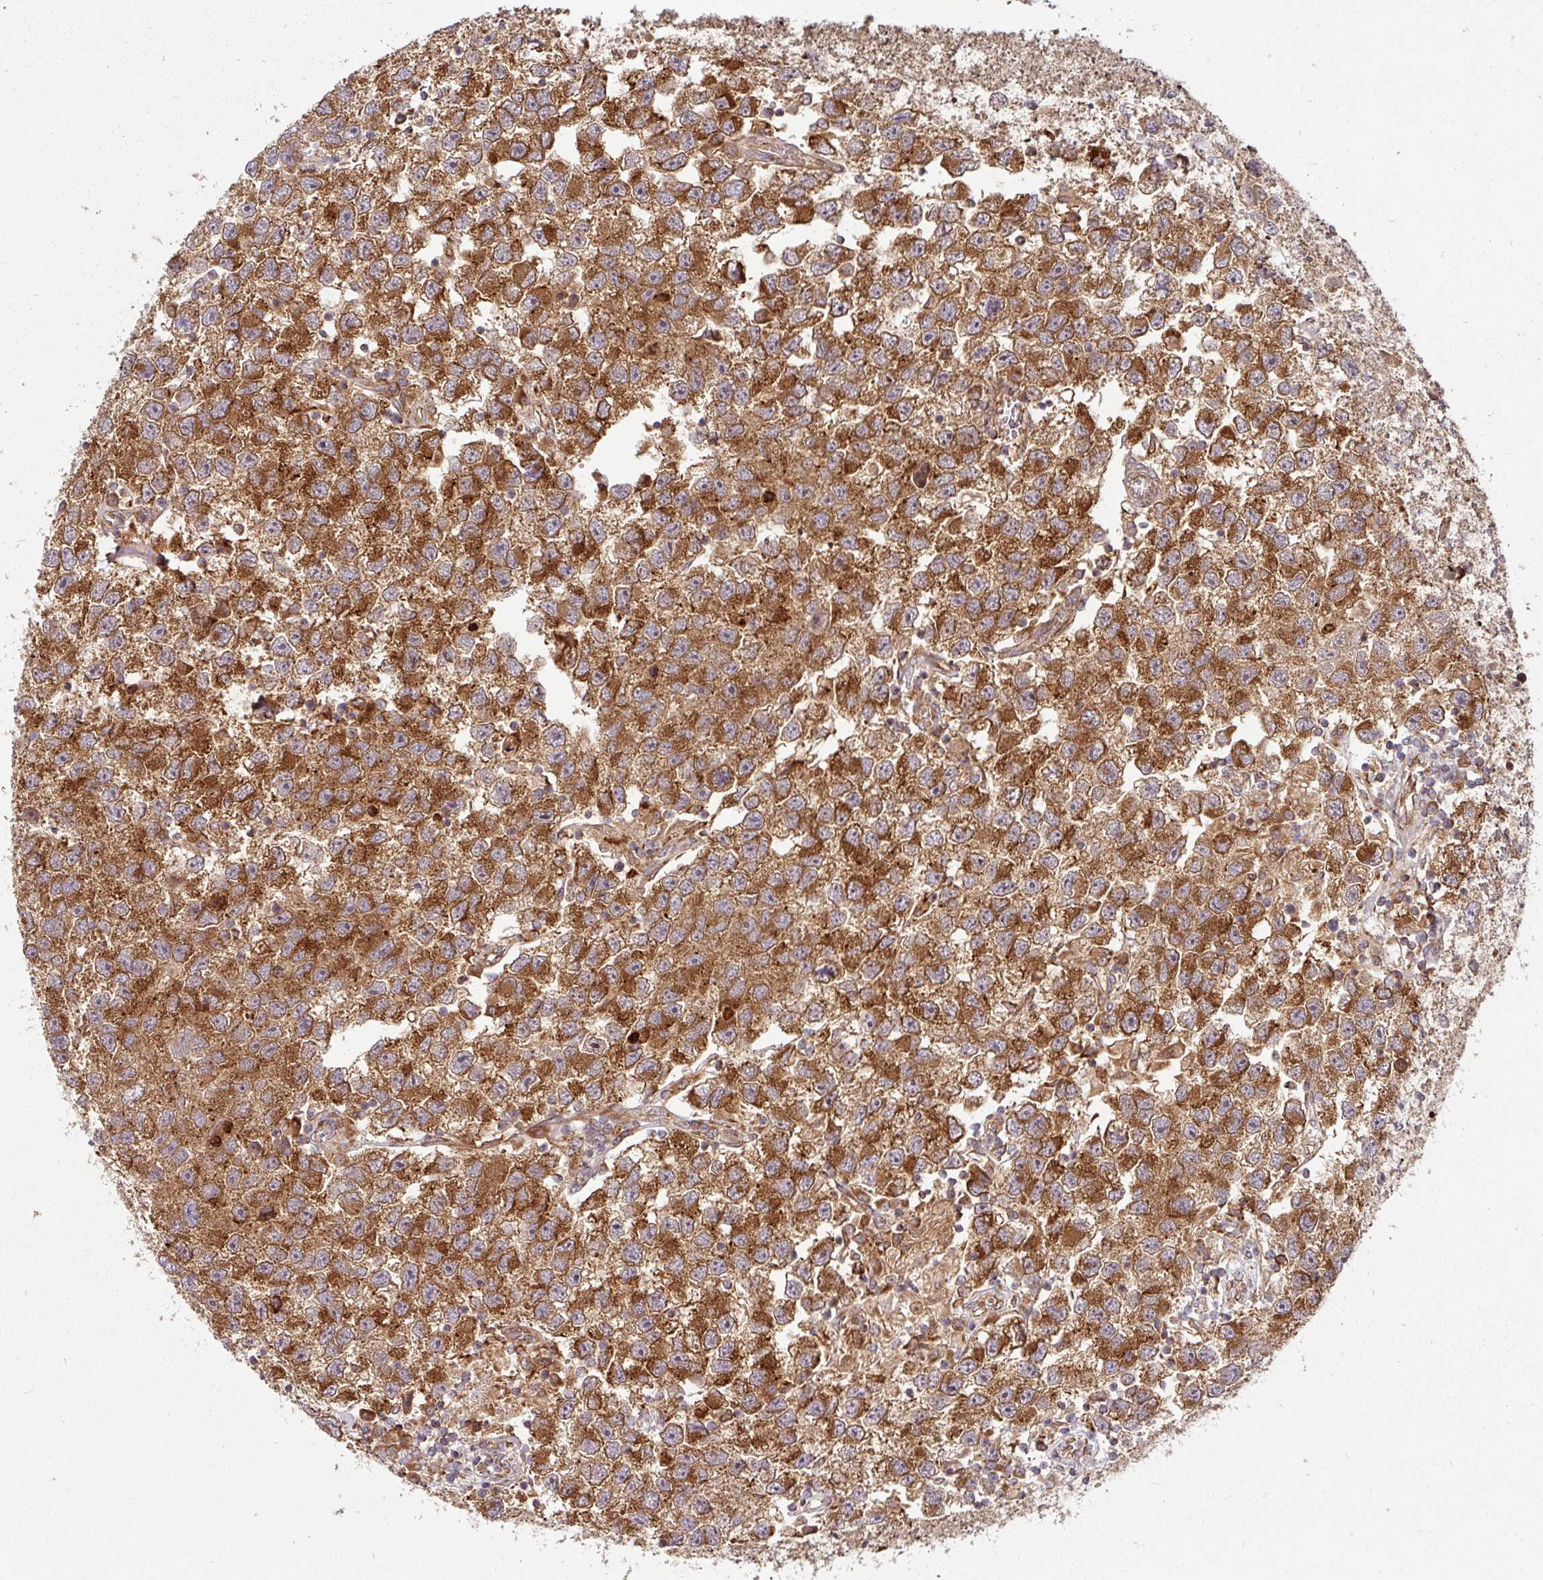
{"staining": {"intensity": "strong", "quantity": ">75%", "location": "cytoplasmic/membranous"}, "tissue": "testis cancer", "cell_type": "Tumor cells", "image_type": "cancer", "snomed": [{"axis": "morphology", "description": "Seminoma, NOS"}, {"axis": "topography", "description": "Testis"}], "caption": "A brown stain highlights strong cytoplasmic/membranous positivity of a protein in human testis cancer tumor cells.", "gene": "RAB5A", "patient": {"sex": "male", "age": 26}}